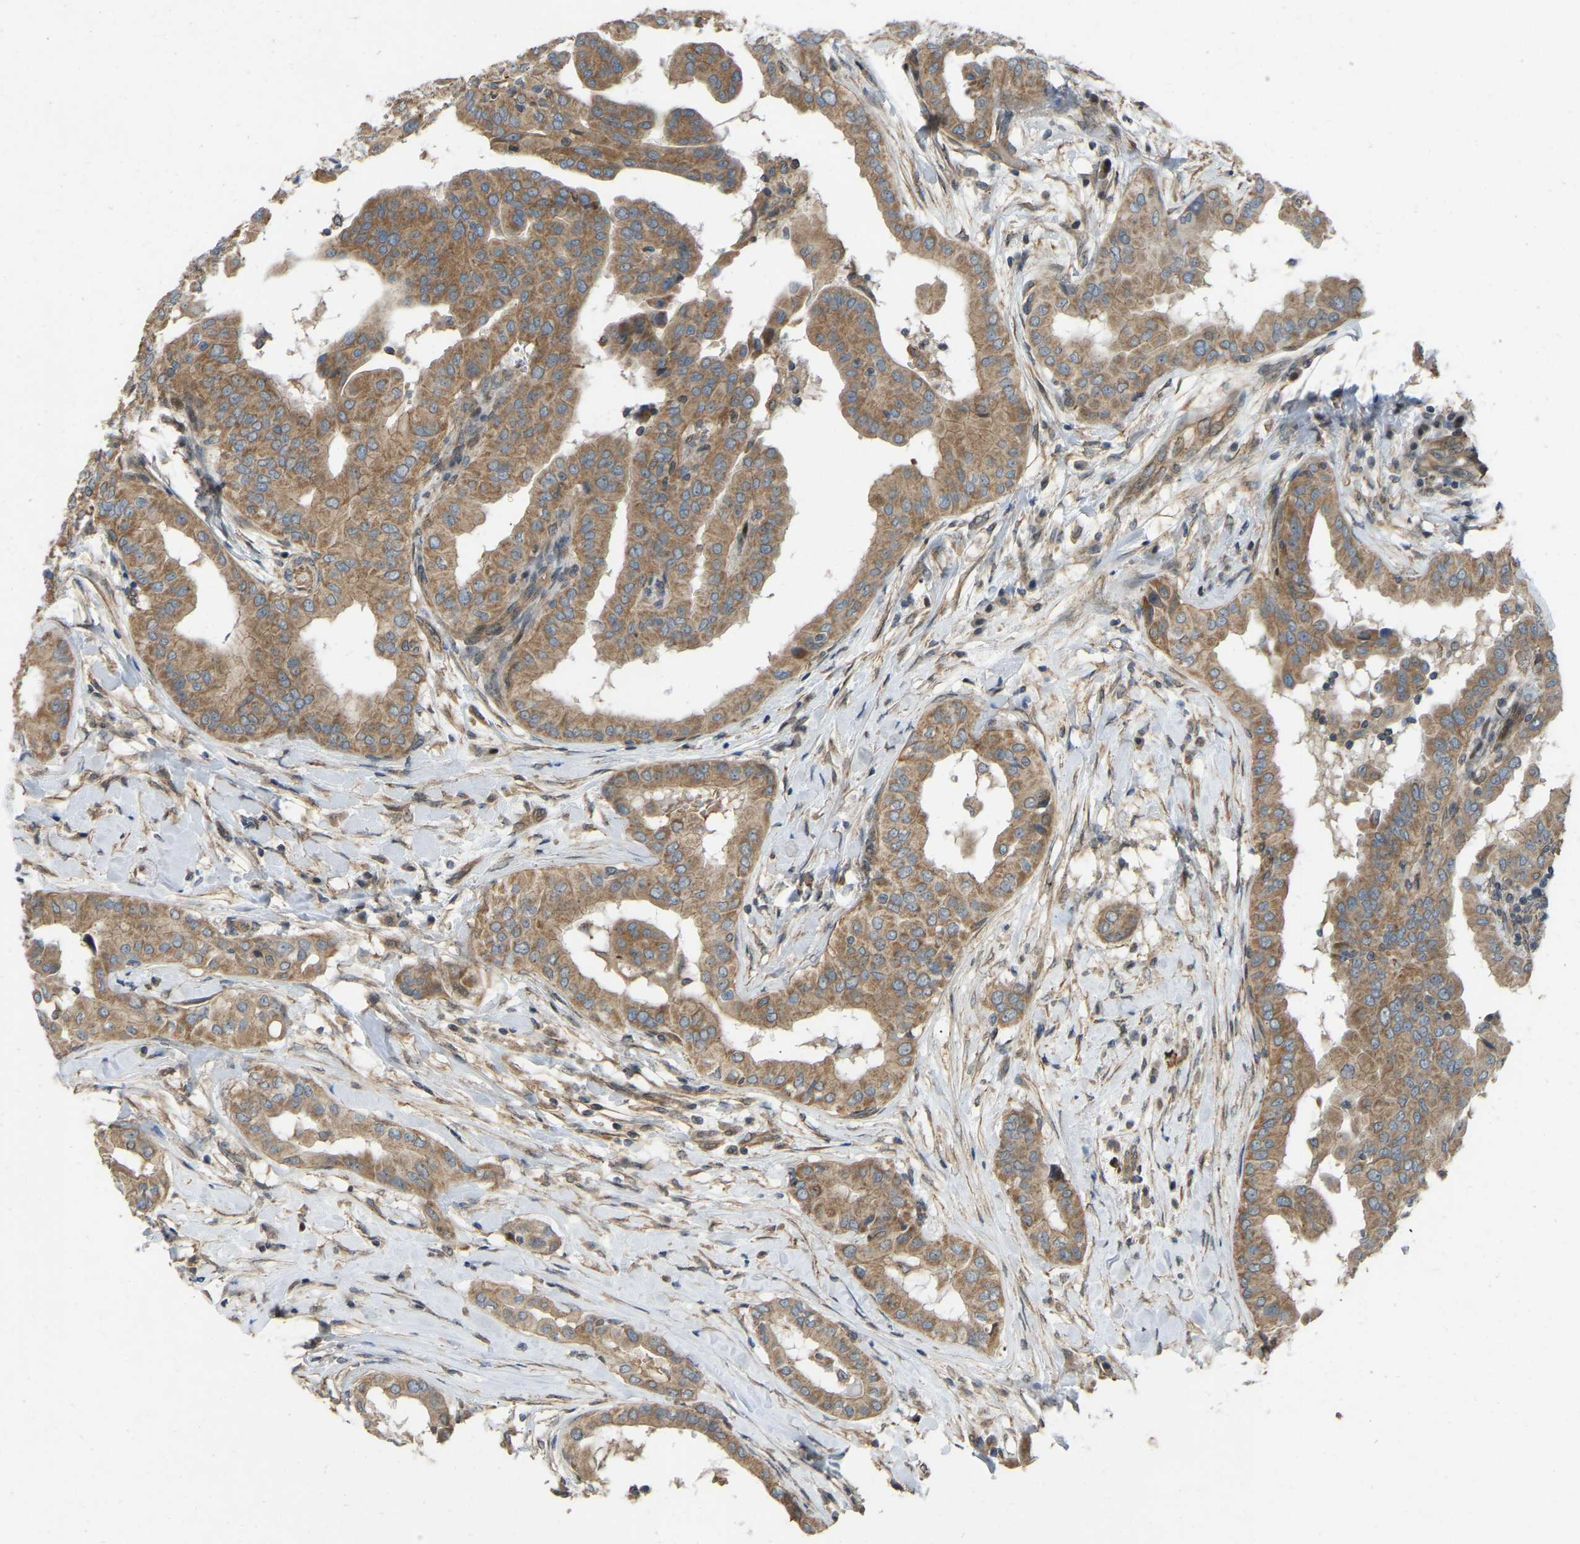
{"staining": {"intensity": "strong", "quantity": ">75%", "location": "cytoplasmic/membranous"}, "tissue": "thyroid cancer", "cell_type": "Tumor cells", "image_type": "cancer", "snomed": [{"axis": "morphology", "description": "Papillary adenocarcinoma, NOS"}, {"axis": "topography", "description": "Thyroid gland"}], "caption": "Protein expression analysis of human papillary adenocarcinoma (thyroid) reveals strong cytoplasmic/membranous positivity in about >75% of tumor cells.", "gene": "C21orf91", "patient": {"sex": "male", "age": 33}}